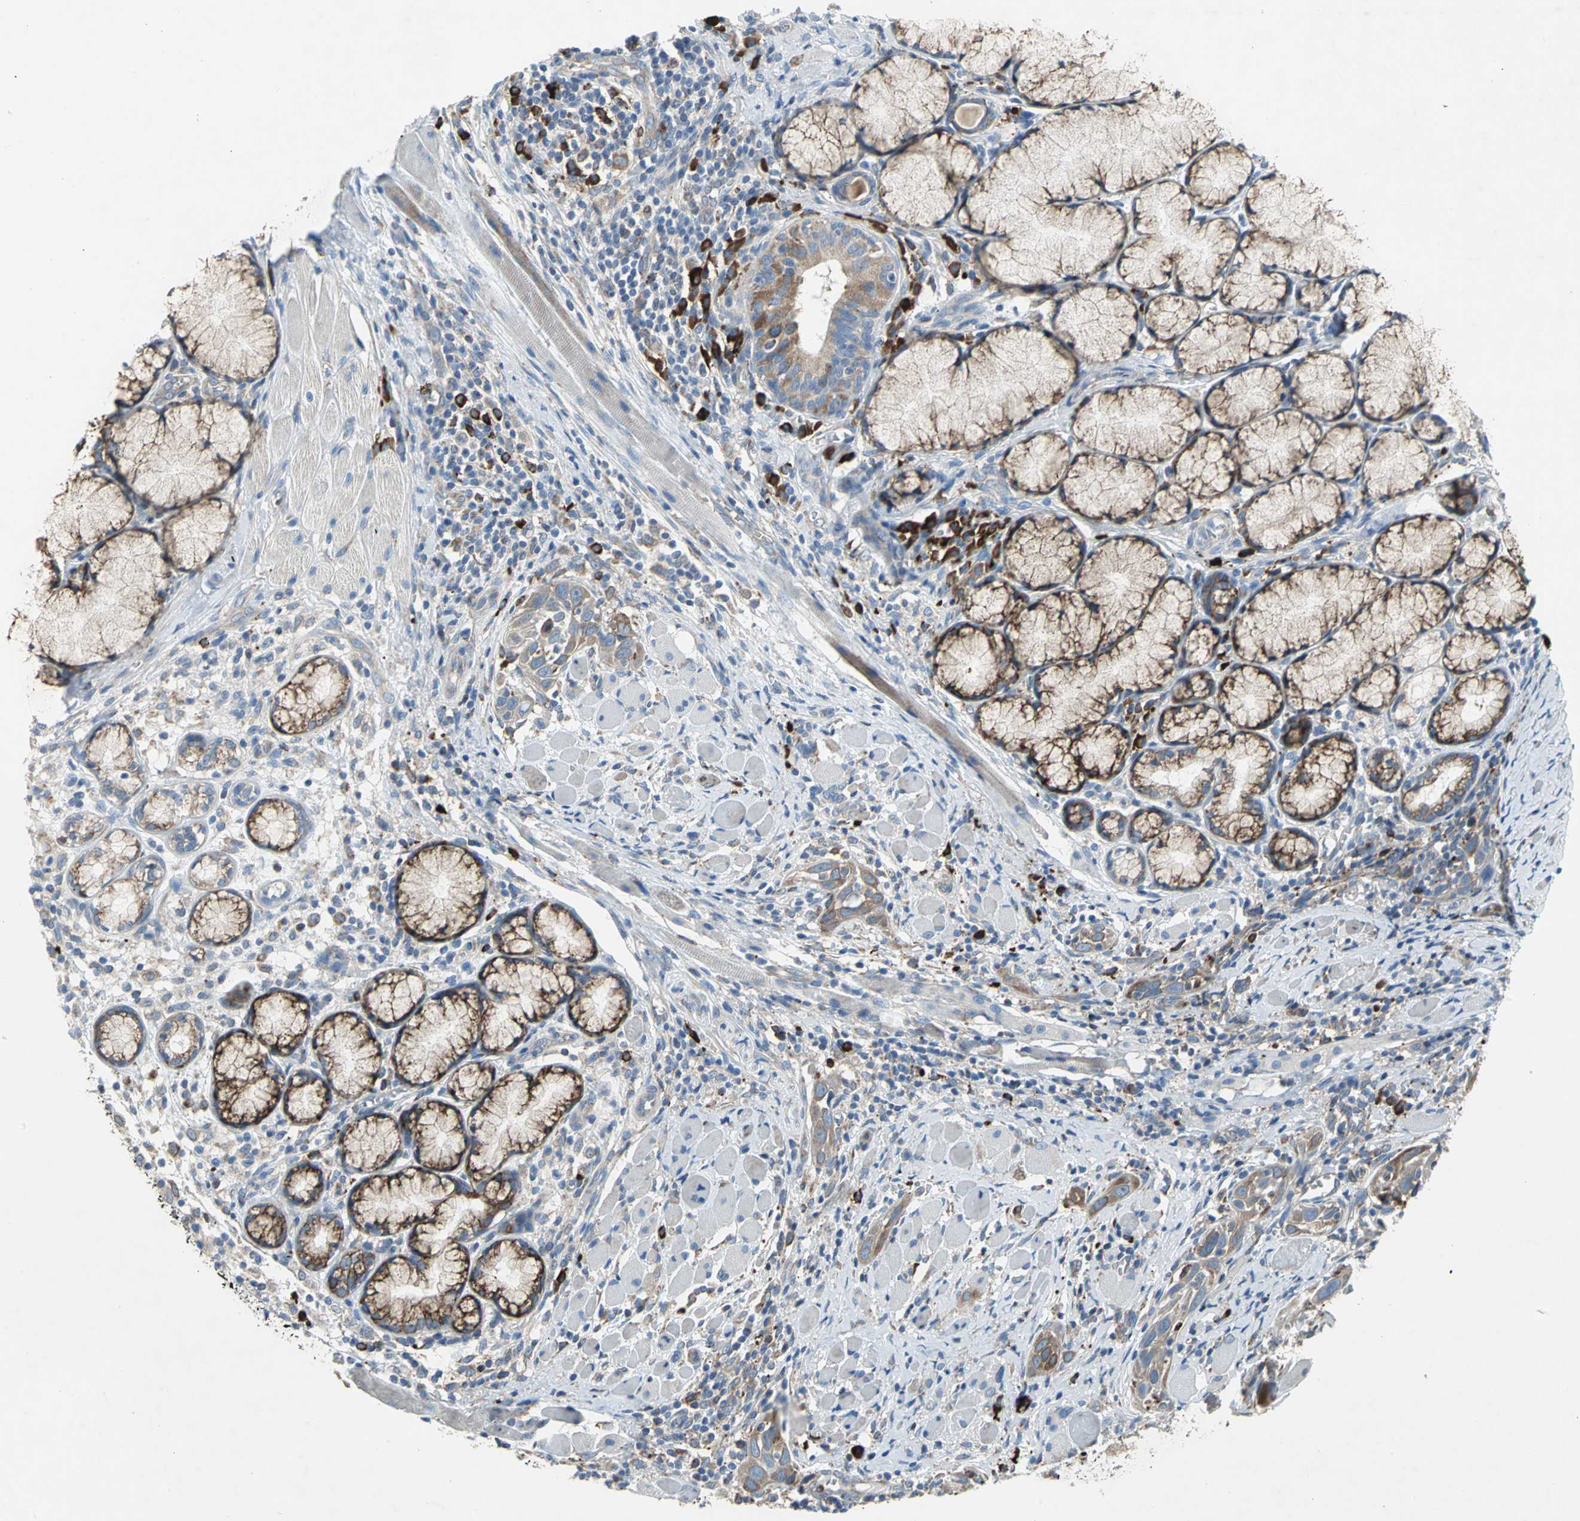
{"staining": {"intensity": "moderate", "quantity": ">75%", "location": "cytoplasmic/membranous"}, "tissue": "head and neck cancer", "cell_type": "Tumor cells", "image_type": "cancer", "snomed": [{"axis": "morphology", "description": "Squamous cell carcinoma, NOS"}, {"axis": "topography", "description": "Oral tissue"}, {"axis": "topography", "description": "Head-Neck"}], "caption": "Protein expression analysis of human squamous cell carcinoma (head and neck) reveals moderate cytoplasmic/membranous expression in approximately >75% of tumor cells.", "gene": "TULP4", "patient": {"sex": "female", "age": 50}}